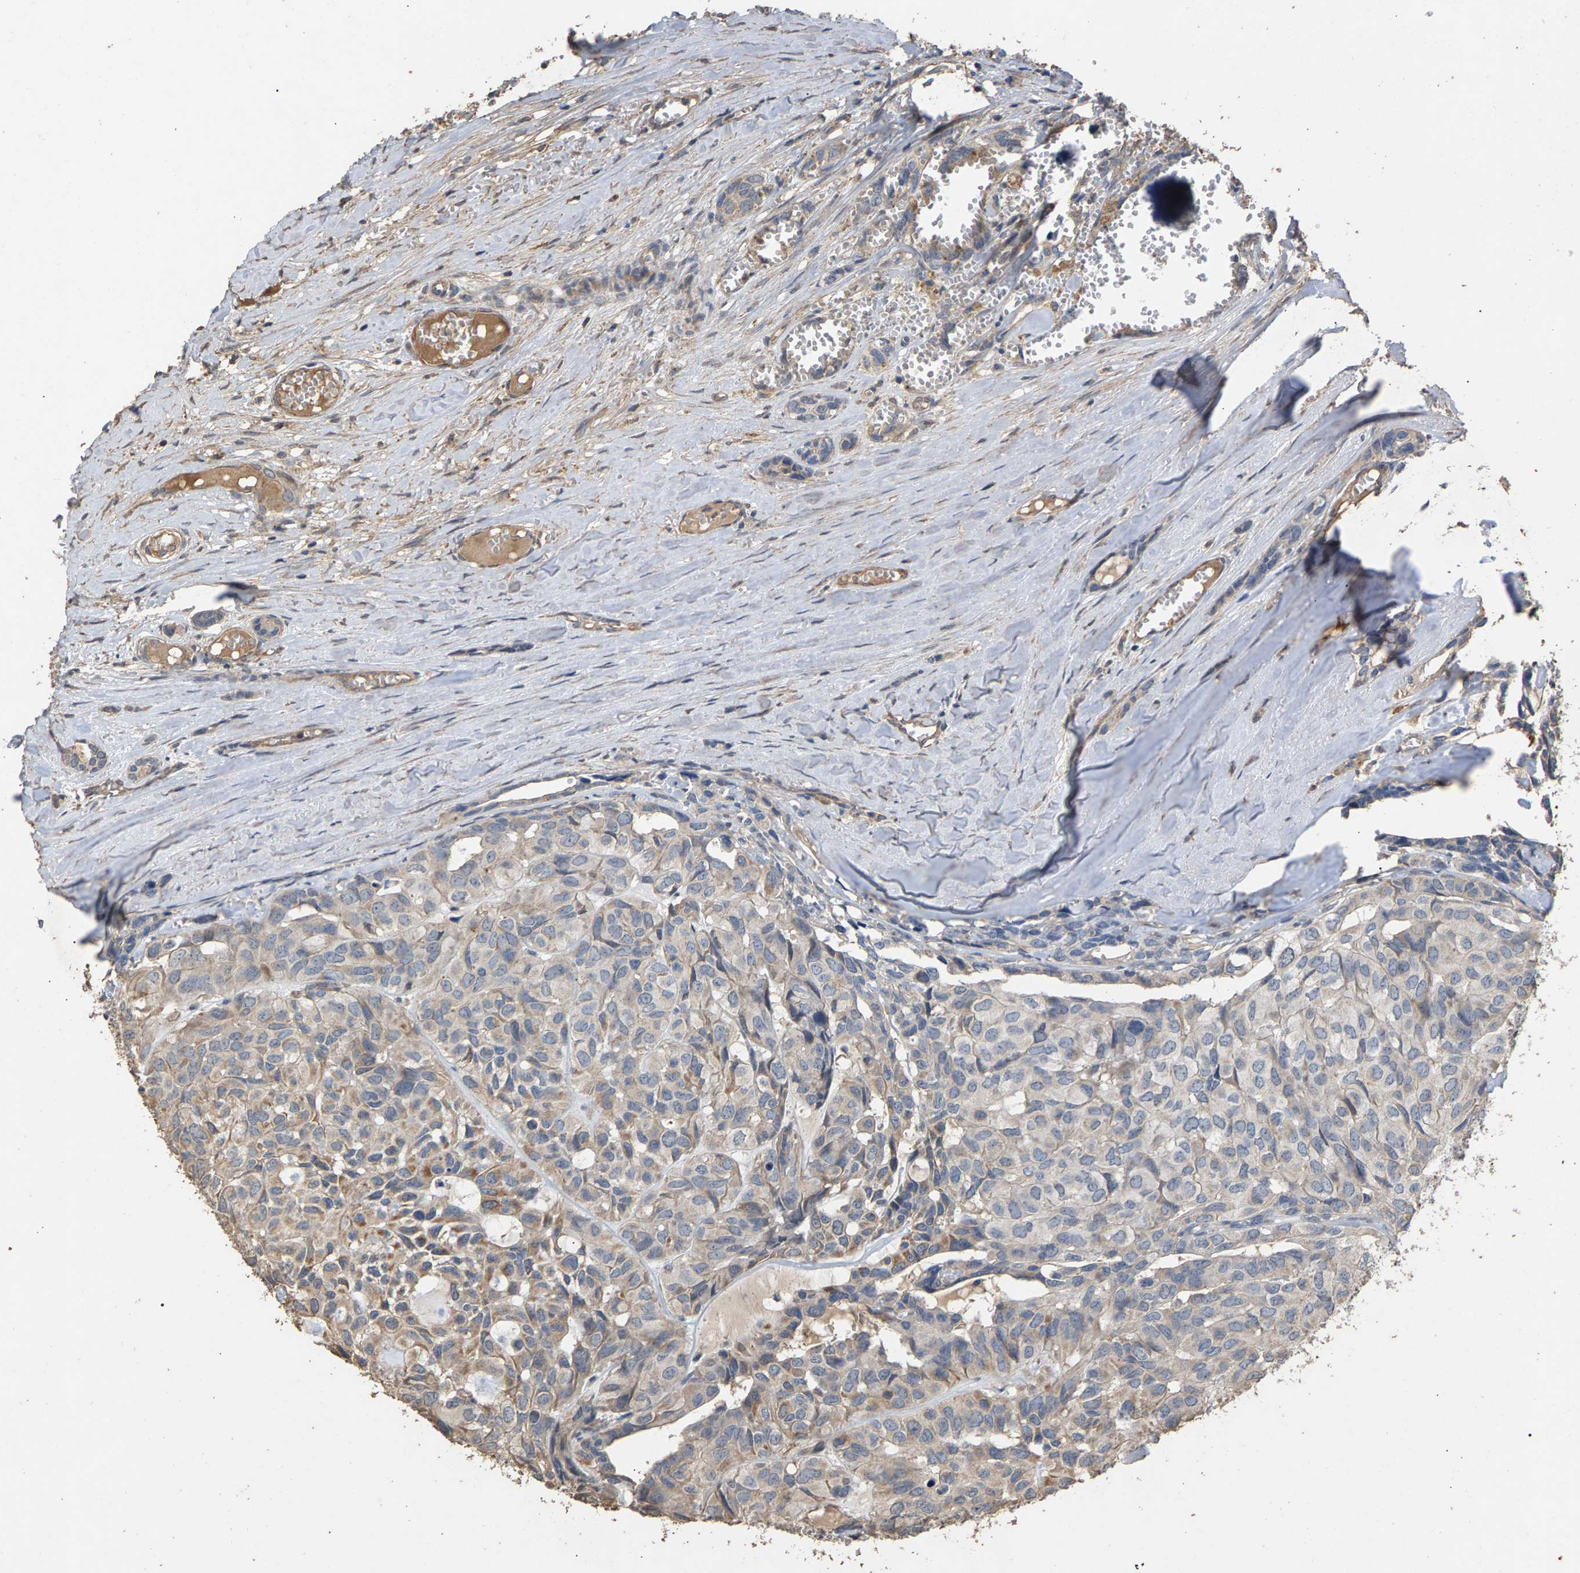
{"staining": {"intensity": "weak", "quantity": "<25%", "location": "cytoplasmic/membranous"}, "tissue": "head and neck cancer", "cell_type": "Tumor cells", "image_type": "cancer", "snomed": [{"axis": "morphology", "description": "Adenocarcinoma, NOS"}, {"axis": "topography", "description": "Salivary gland, NOS"}, {"axis": "topography", "description": "Head-Neck"}], "caption": "An immunohistochemistry (IHC) histopathology image of adenocarcinoma (head and neck) is shown. There is no staining in tumor cells of adenocarcinoma (head and neck).", "gene": "HTRA3", "patient": {"sex": "female", "age": 76}}